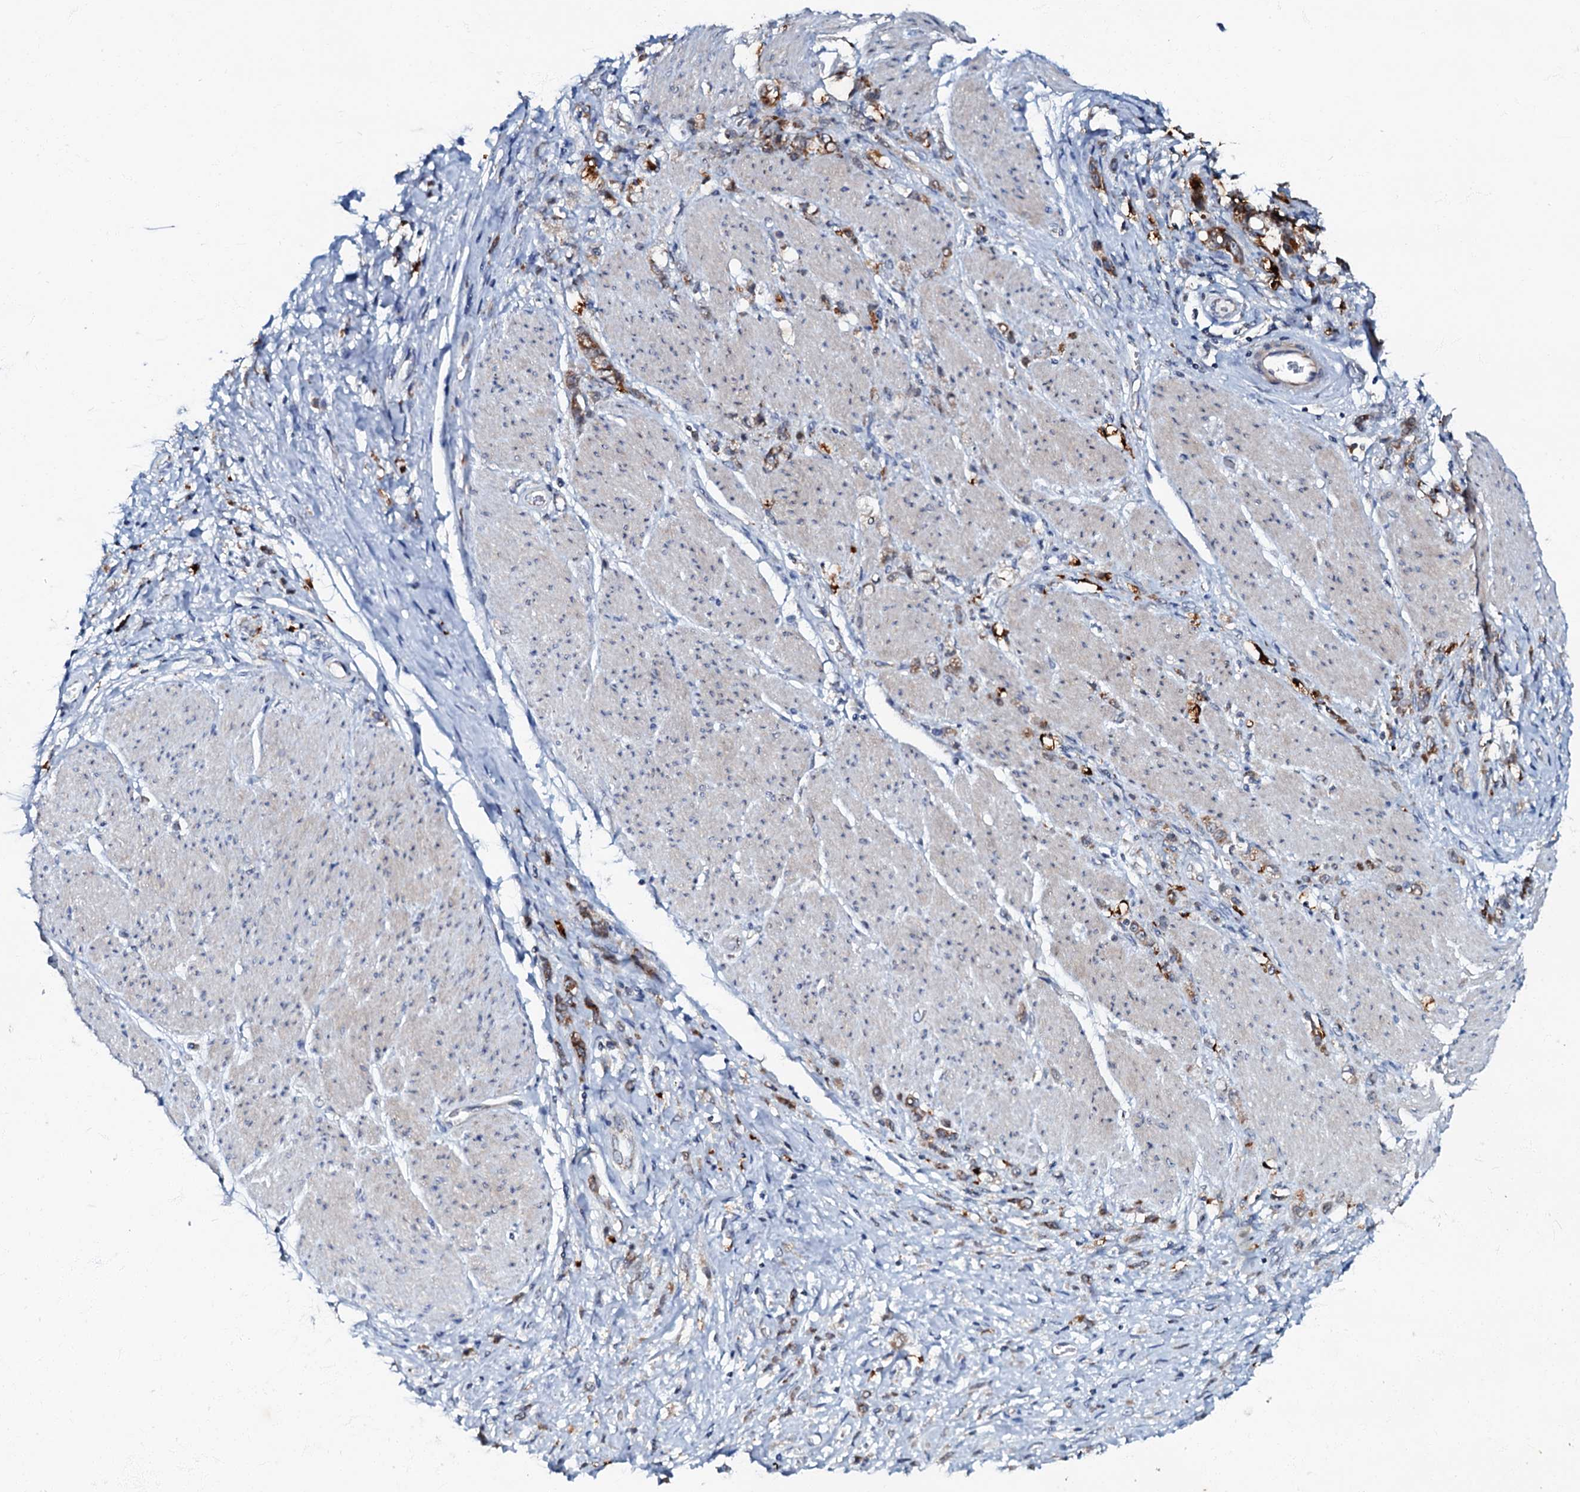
{"staining": {"intensity": "moderate", "quantity": ">75%", "location": "cytoplasmic/membranous"}, "tissue": "stomach cancer", "cell_type": "Tumor cells", "image_type": "cancer", "snomed": [{"axis": "morphology", "description": "Adenocarcinoma, NOS"}, {"axis": "topography", "description": "Stomach"}], "caption": "Stomach cancer was stained to show a protein in brown. There is medium levels of moderate cytoplasmic/membranous expression in about >75% of tumor cells.", "gene": "MRPL51", "patient": {"sex": "female", "age": 60}}